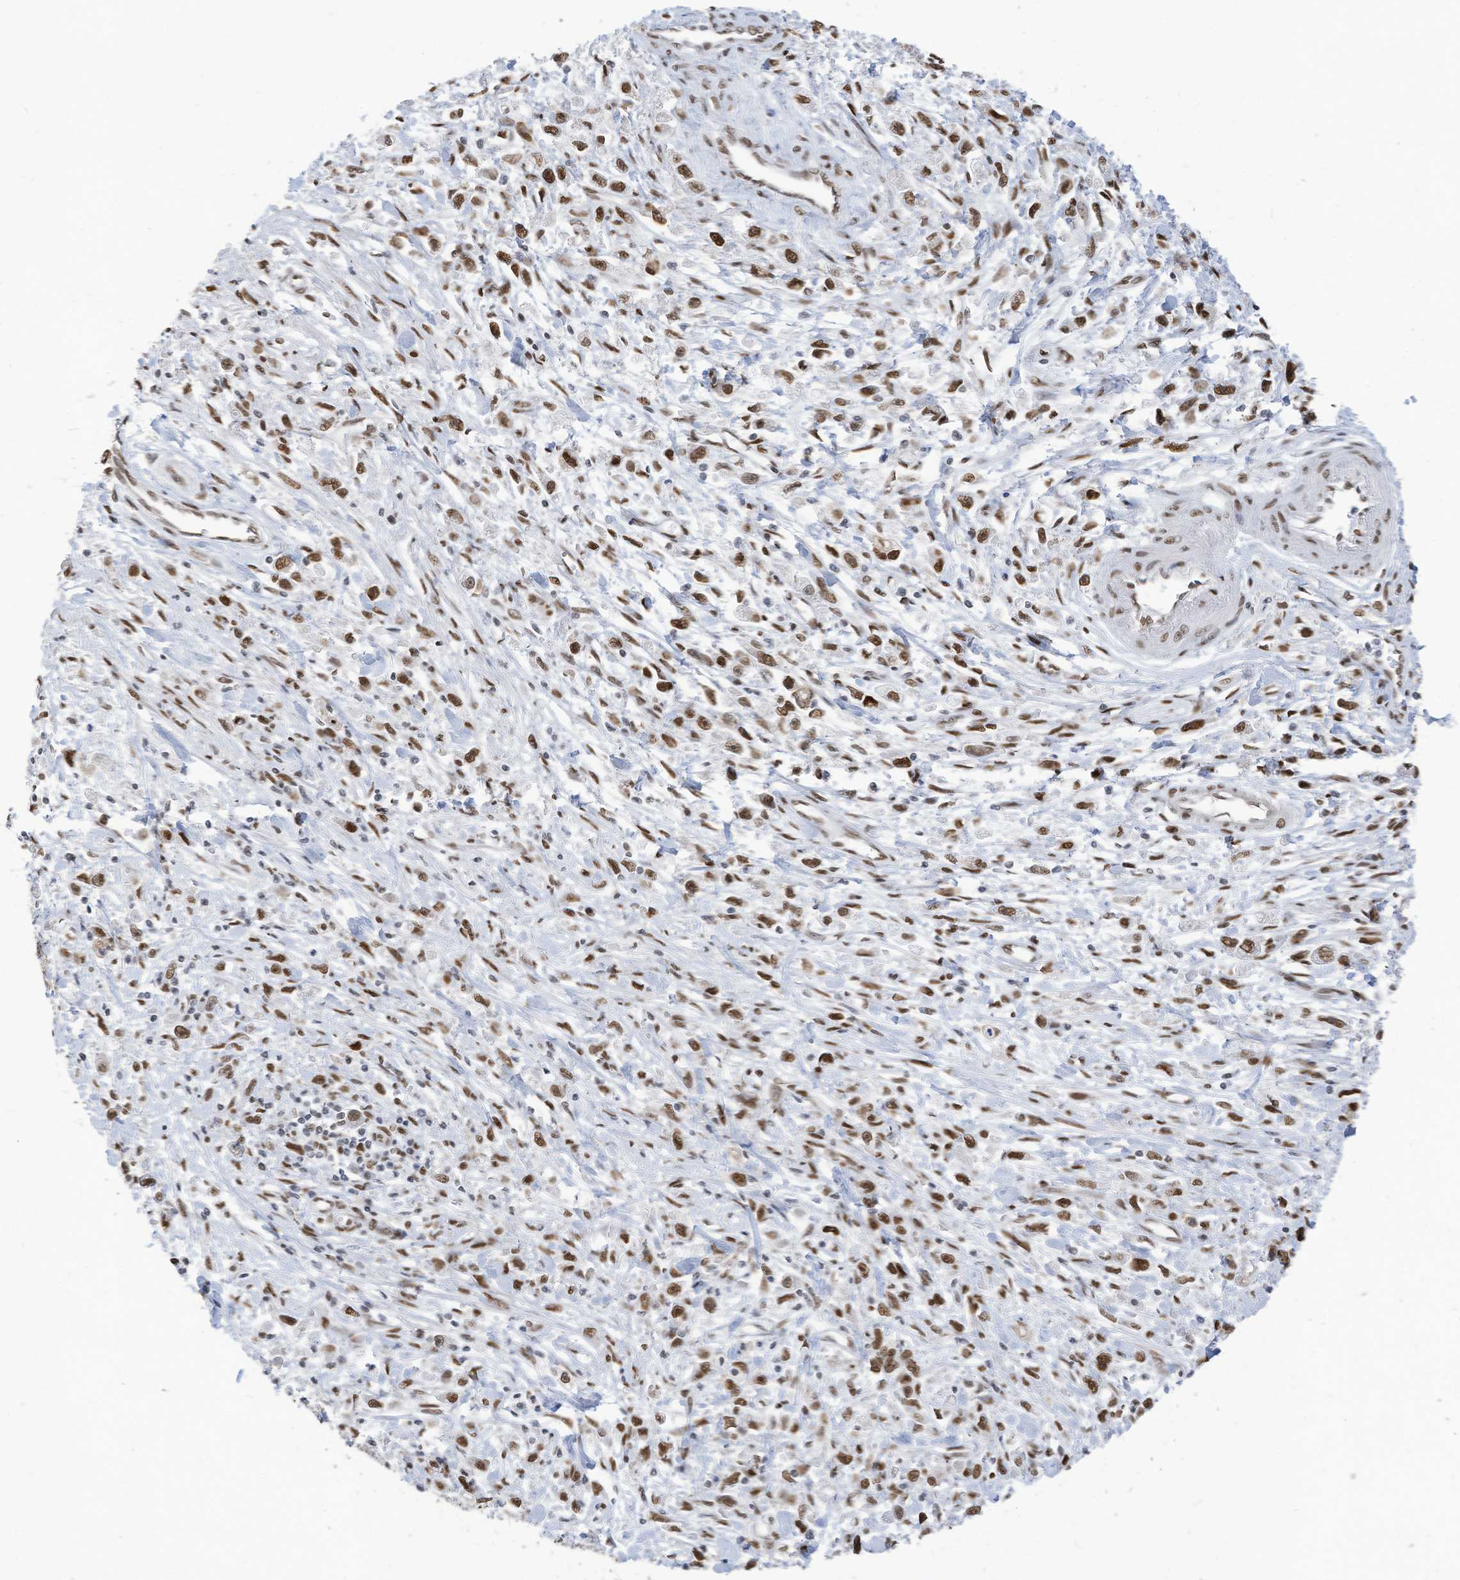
{"staining": {"intensity": "strong", "quantity": ">75%", "location": "nuclear"}, "tissue": "stomach cancer", "cell_type": "Tumor cells", "image_type": "cancer", "snomed": [{"axis": "morphology", "description": "Adenocarcinoma, NOS"}, {"axis": "topography", "description": "Stomach"}], "caption": "Immunohistochemical staining of stomach adenocarcinoma reveals strong nuclear protein positivity in about >75% of tumor cells.", "gene": "KHSRP", "patient": {"sex": "female", "age": 59}}